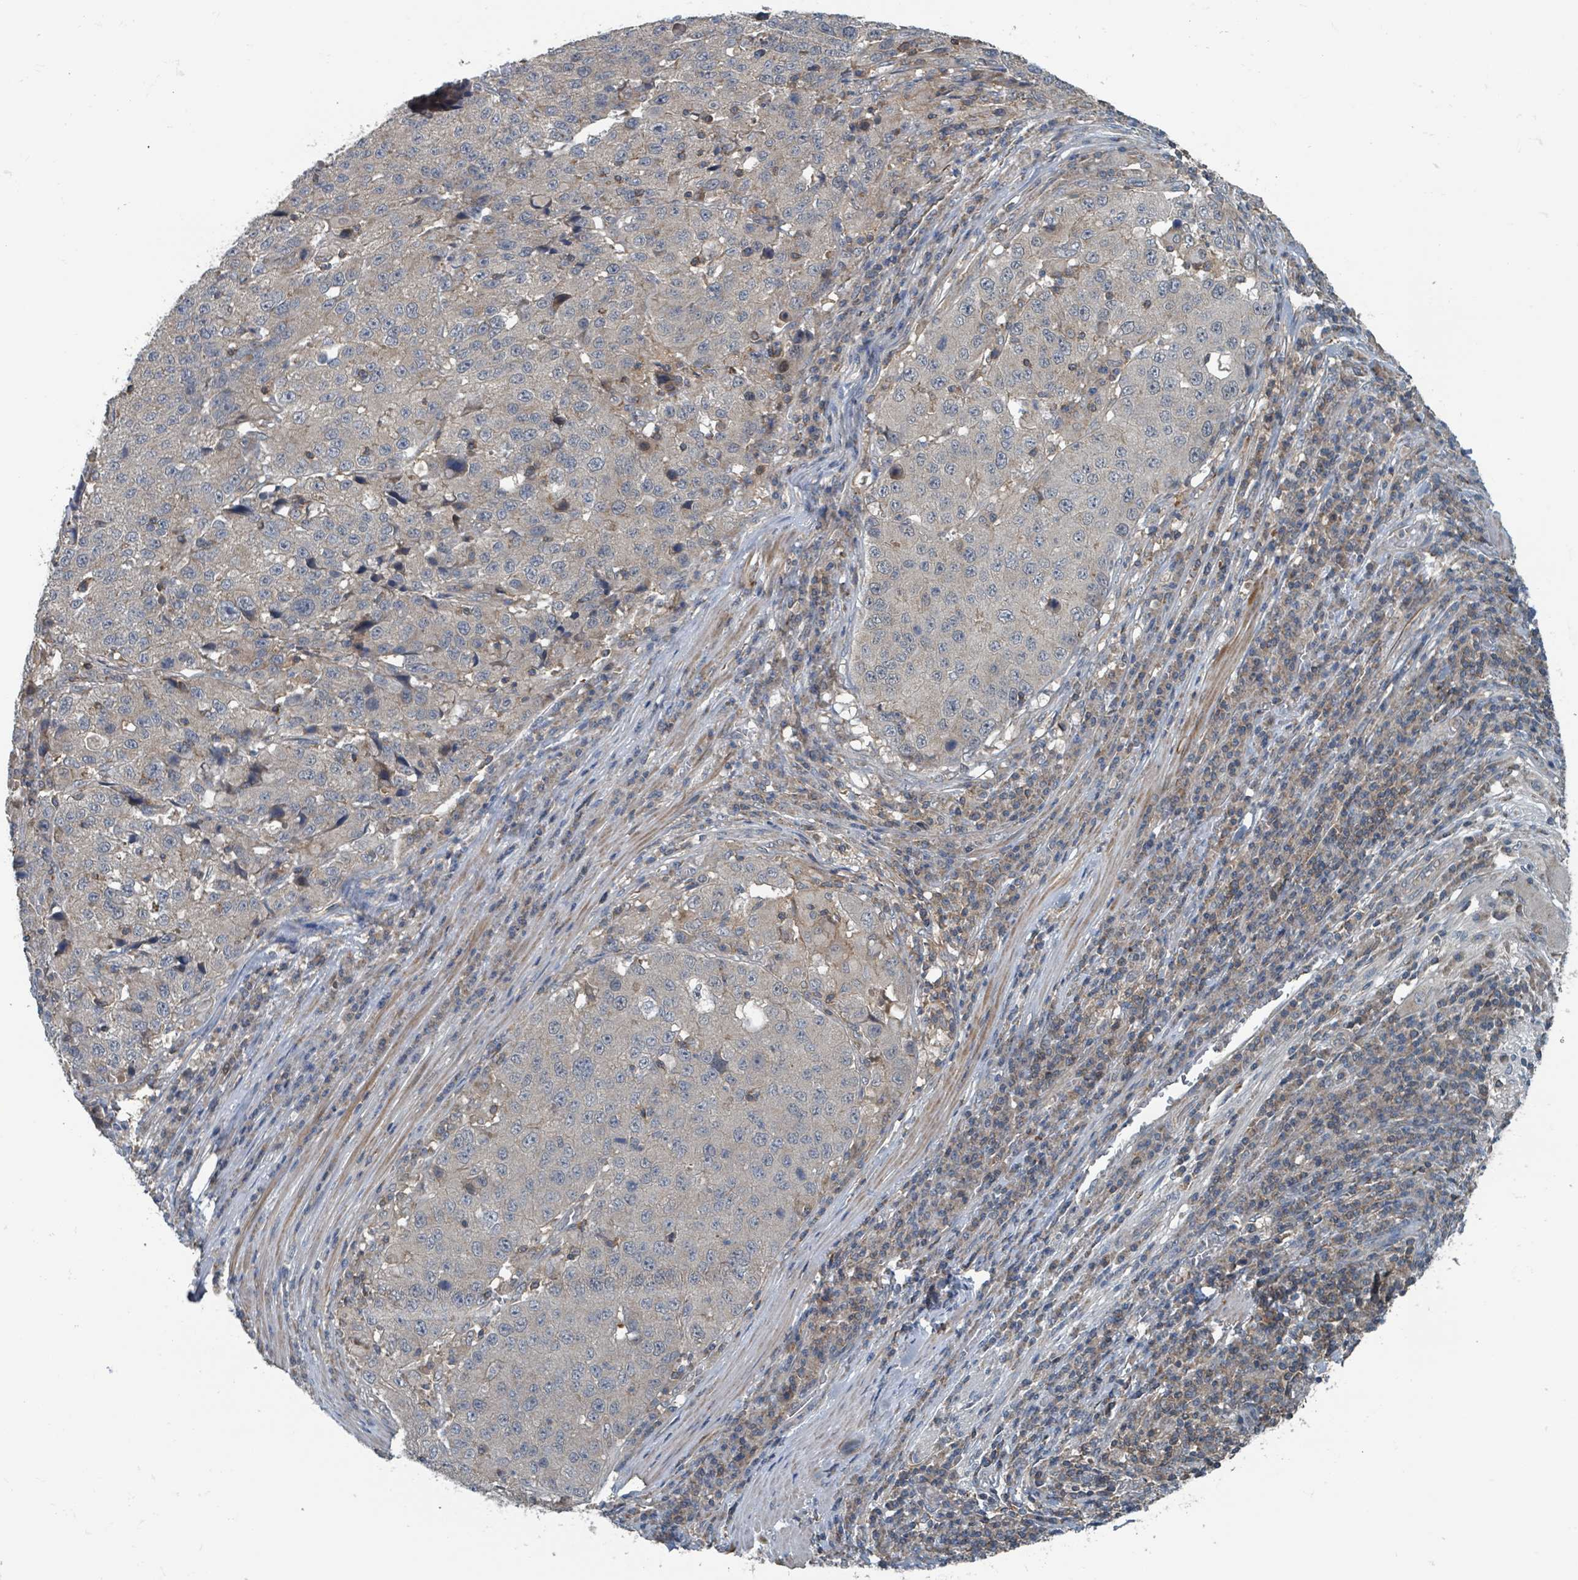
{"staining": {"intensity": "negative", "quantity": "none", "location": "none"}, "tissue": "stomach cancer", "cell_type": "Tumor cells", "image_type": "cancer", "snomed": [{"axis": "morphology", "description": "Adenocarcinoma, NOS"}, {"axis": "topography", "description": "Stomach"}], "caption": "Histopathology image shows no significant protein staining in tumor cells of stomach adenocarcinoma.", "gene": "ACBD4", "patient": {"sex": "male", "age": 71}}